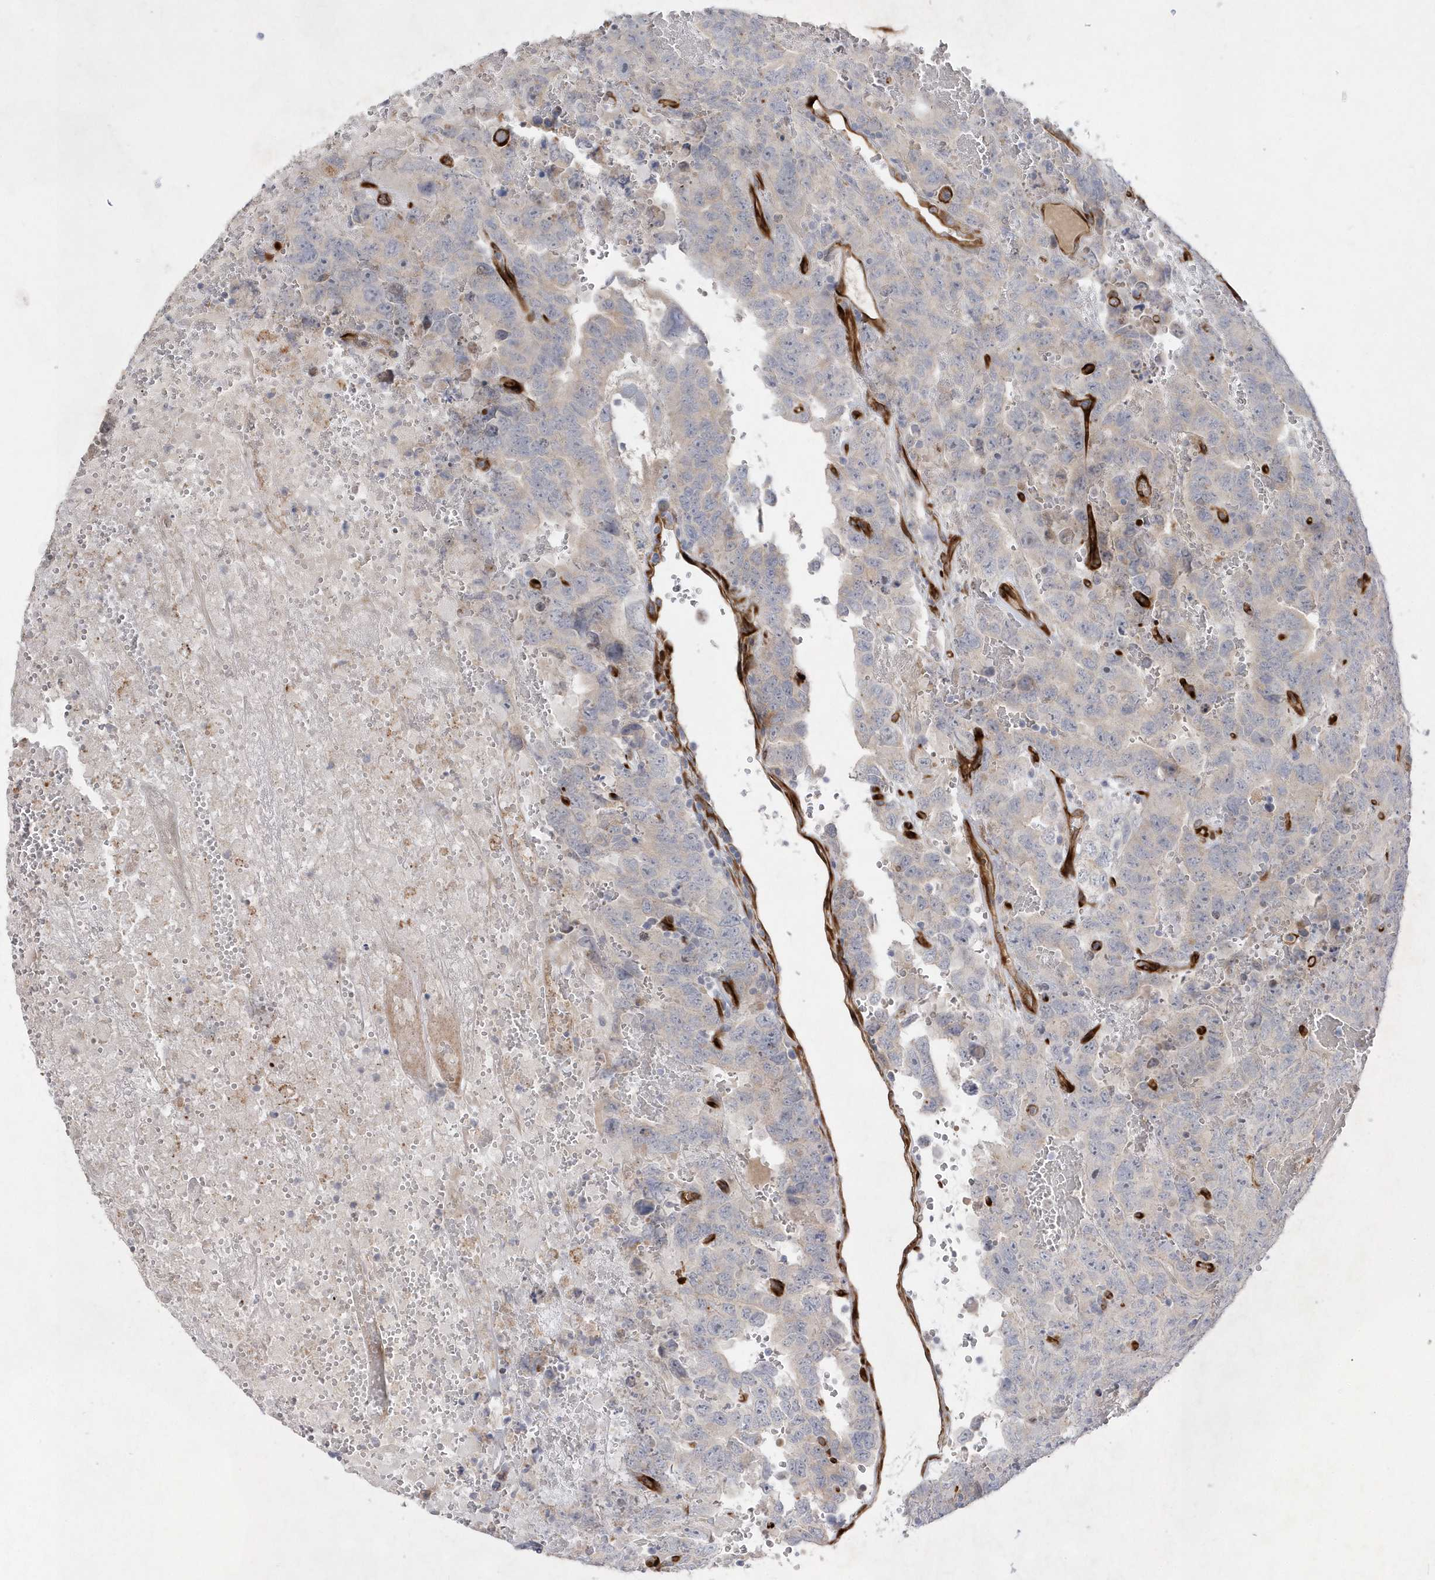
{"staining": {"intensity": "negative", "quantity": "none", "location": "none"}, "tissue": "testis cancer", "cell_type": "Tumor cells", "image_type": "cancer", "snomed": [{"axis": "morphology", "description": "Carcinoma, Embryonal, NOS"}, {"axis": "topography", "description": "Testis"}], "caption": "Immunohistochemical staining of human testis cancer (embryonal carcinoma) shows no significant positivity in tumor cells.", "gene": "TMEM132B", "patient": {"sex": "male", "age": 45}}